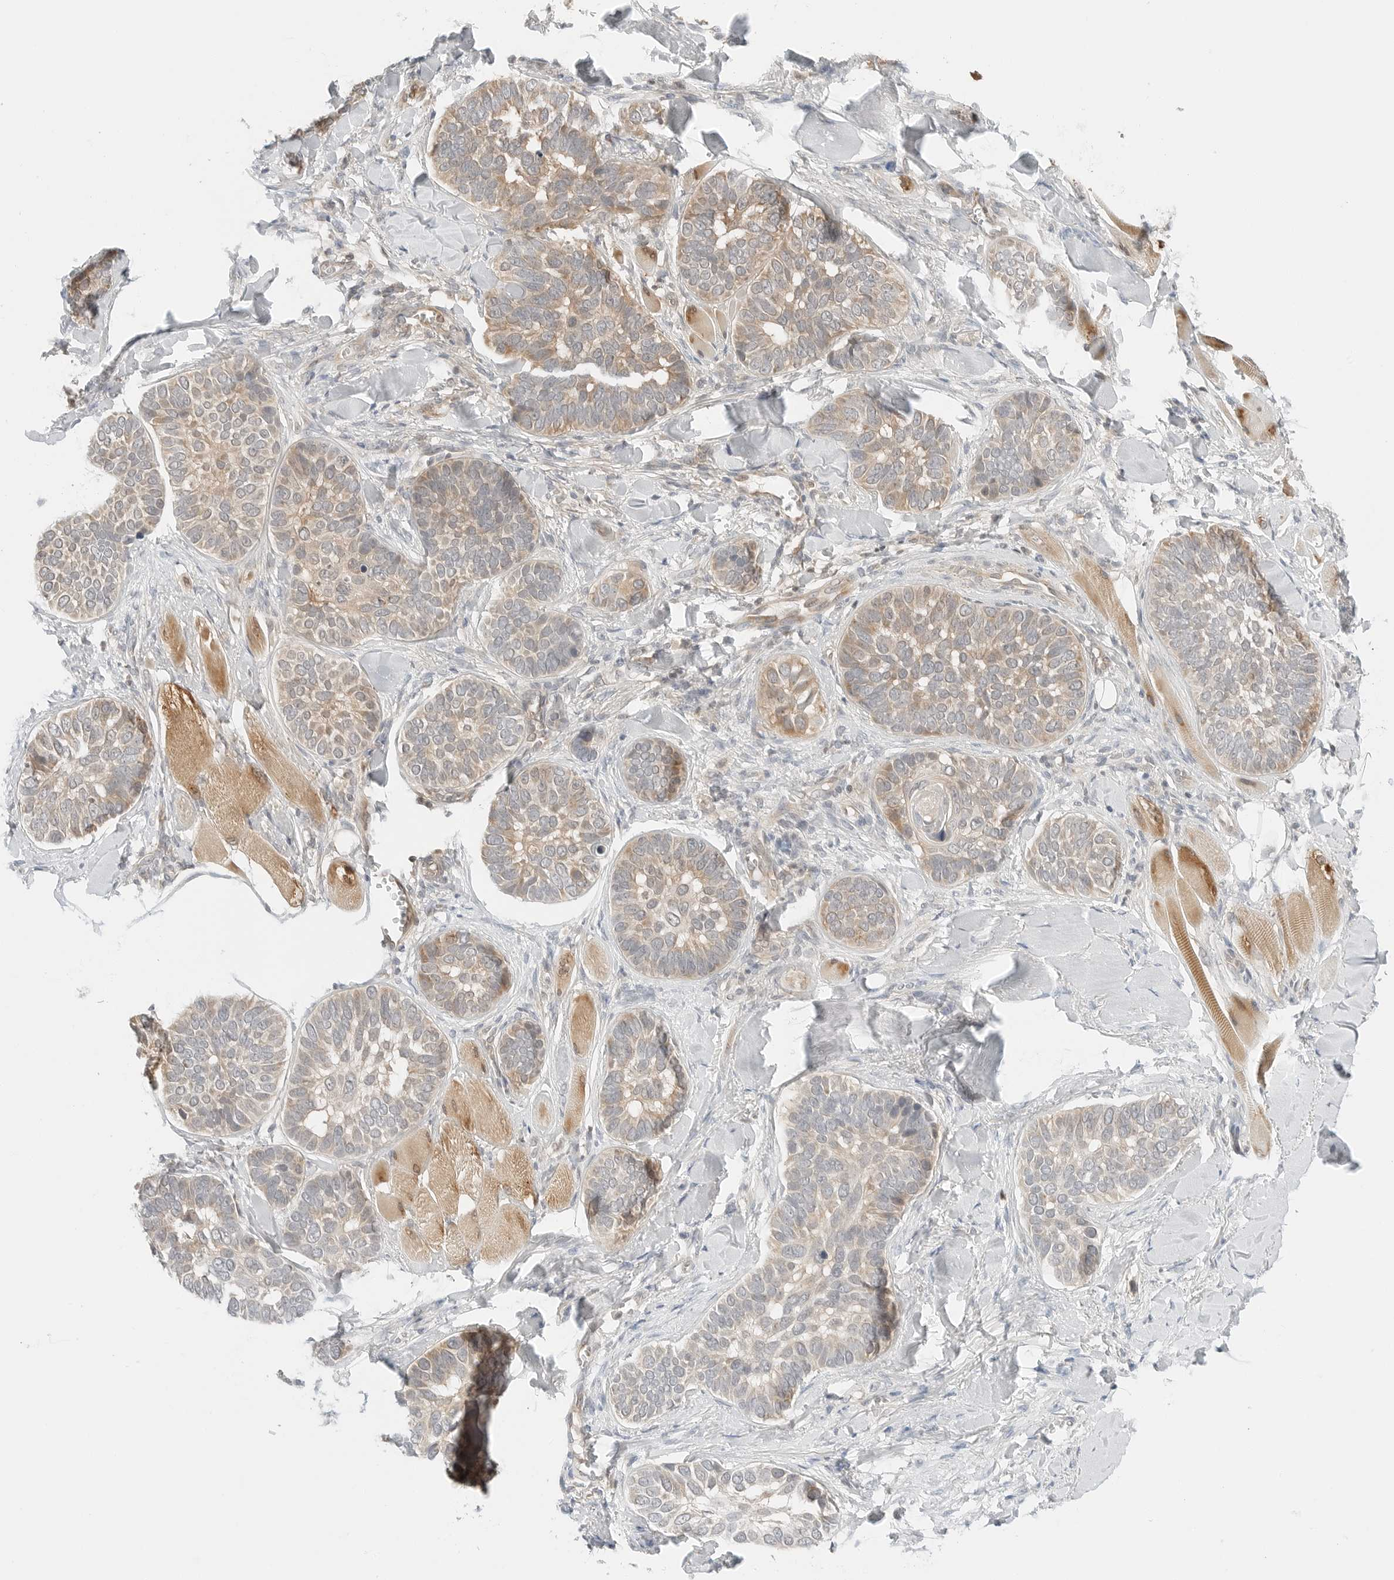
{"staining": {"intensity": "weak", "quantity": ">75%", "location": "cytoplasmic/membranous"}, "tissue": "skin cancer", "cell_type": "Tumor cells", "image_type": "cancer", "snomed": [{"axis": "morphology", "description": "Basal cell carcinoma"}, {"axis": "topography", "description": "Skin"}], "caption": "The image reveals immunohistochemical staining of skin cancer. There is weak cytoplasmic/membranous staining is identified in about >75% of tumor cells.", "gene": "IQCC", "patient": {"sex": "male", "age": 62}}